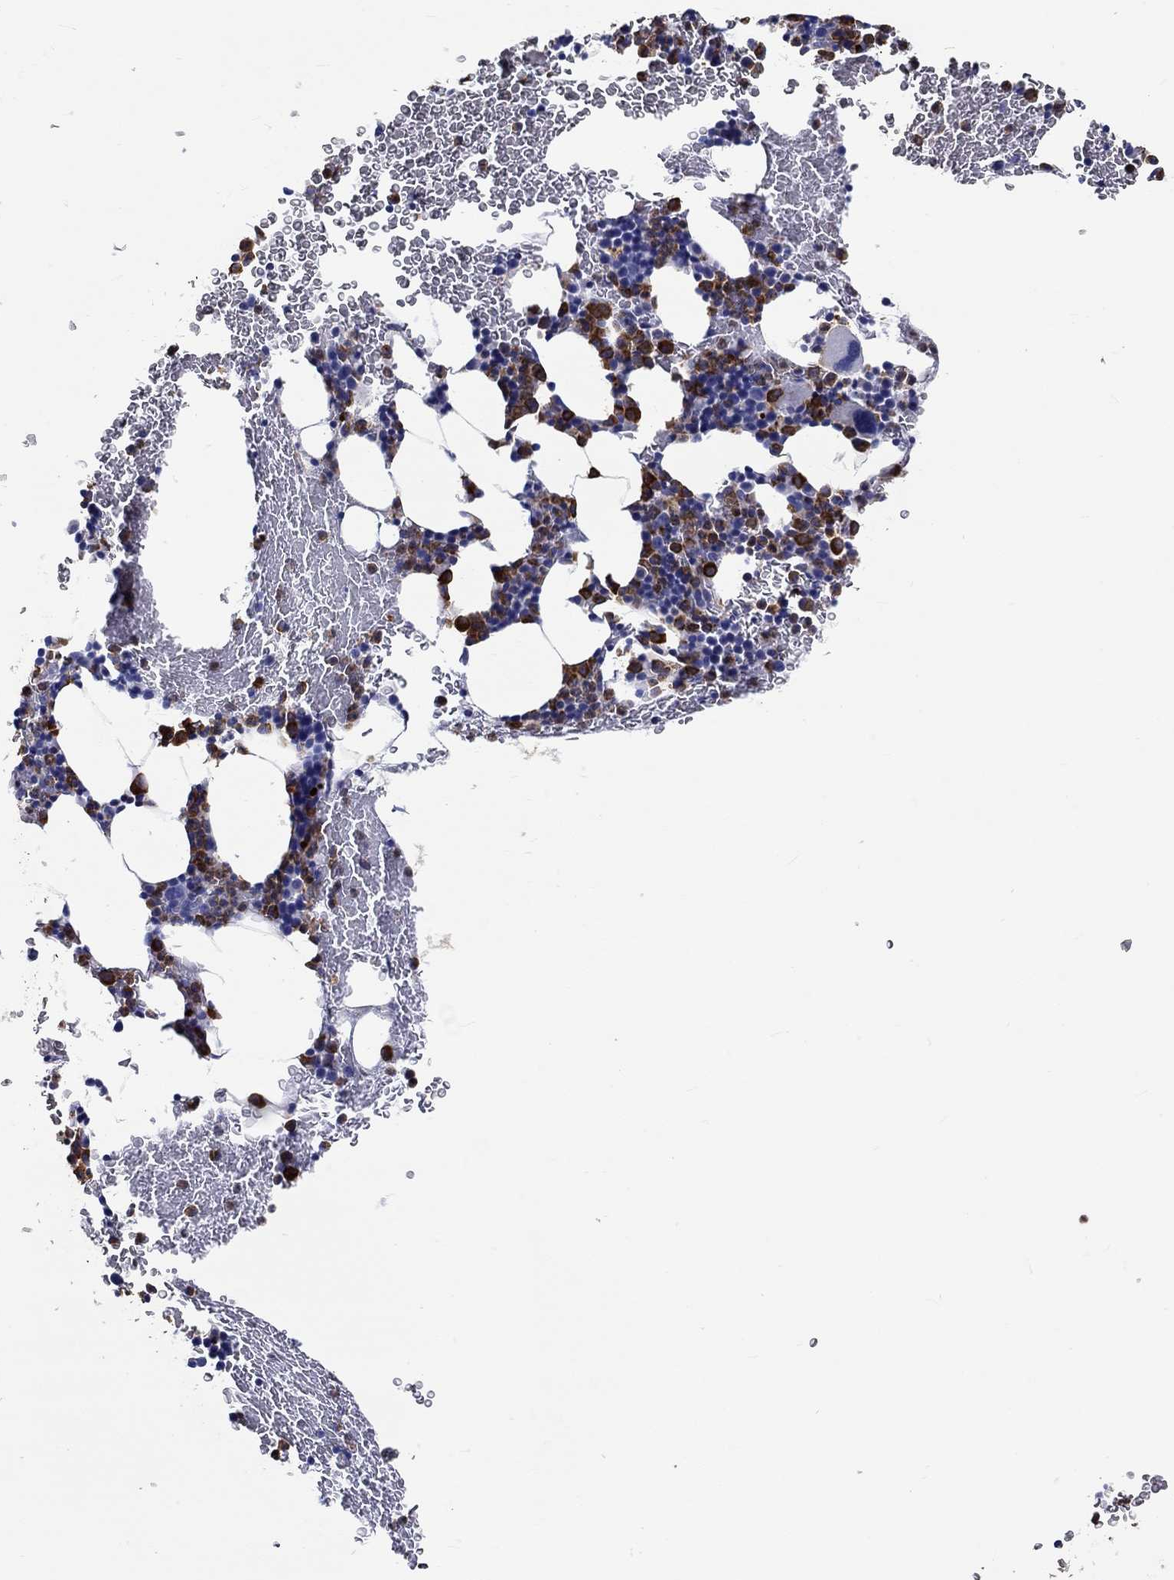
{"staining": {"intensity": "strong", "quantity": "25%-75%", "location": "cytoplasmic/membranous"}, "tissue": "bone marrow", "cell_type": "Hematopoietic cells", "image_type": "normal", "snomed": [{"axis": "morphology", "description": "Normal tissue, NOS"}, {"axis": "topography", "description": "Bone marrow"}], "caption": "This histopathology image exhibits normal bone marrow stained with IHC to label a protein in brown. The cytoplasmic/membranous of hematopoietic cells show strong positivity for the protein. Nuclei are counter-stained blue.", "gene": "EPX", "patient": {"sex": "male", "age": 64}}